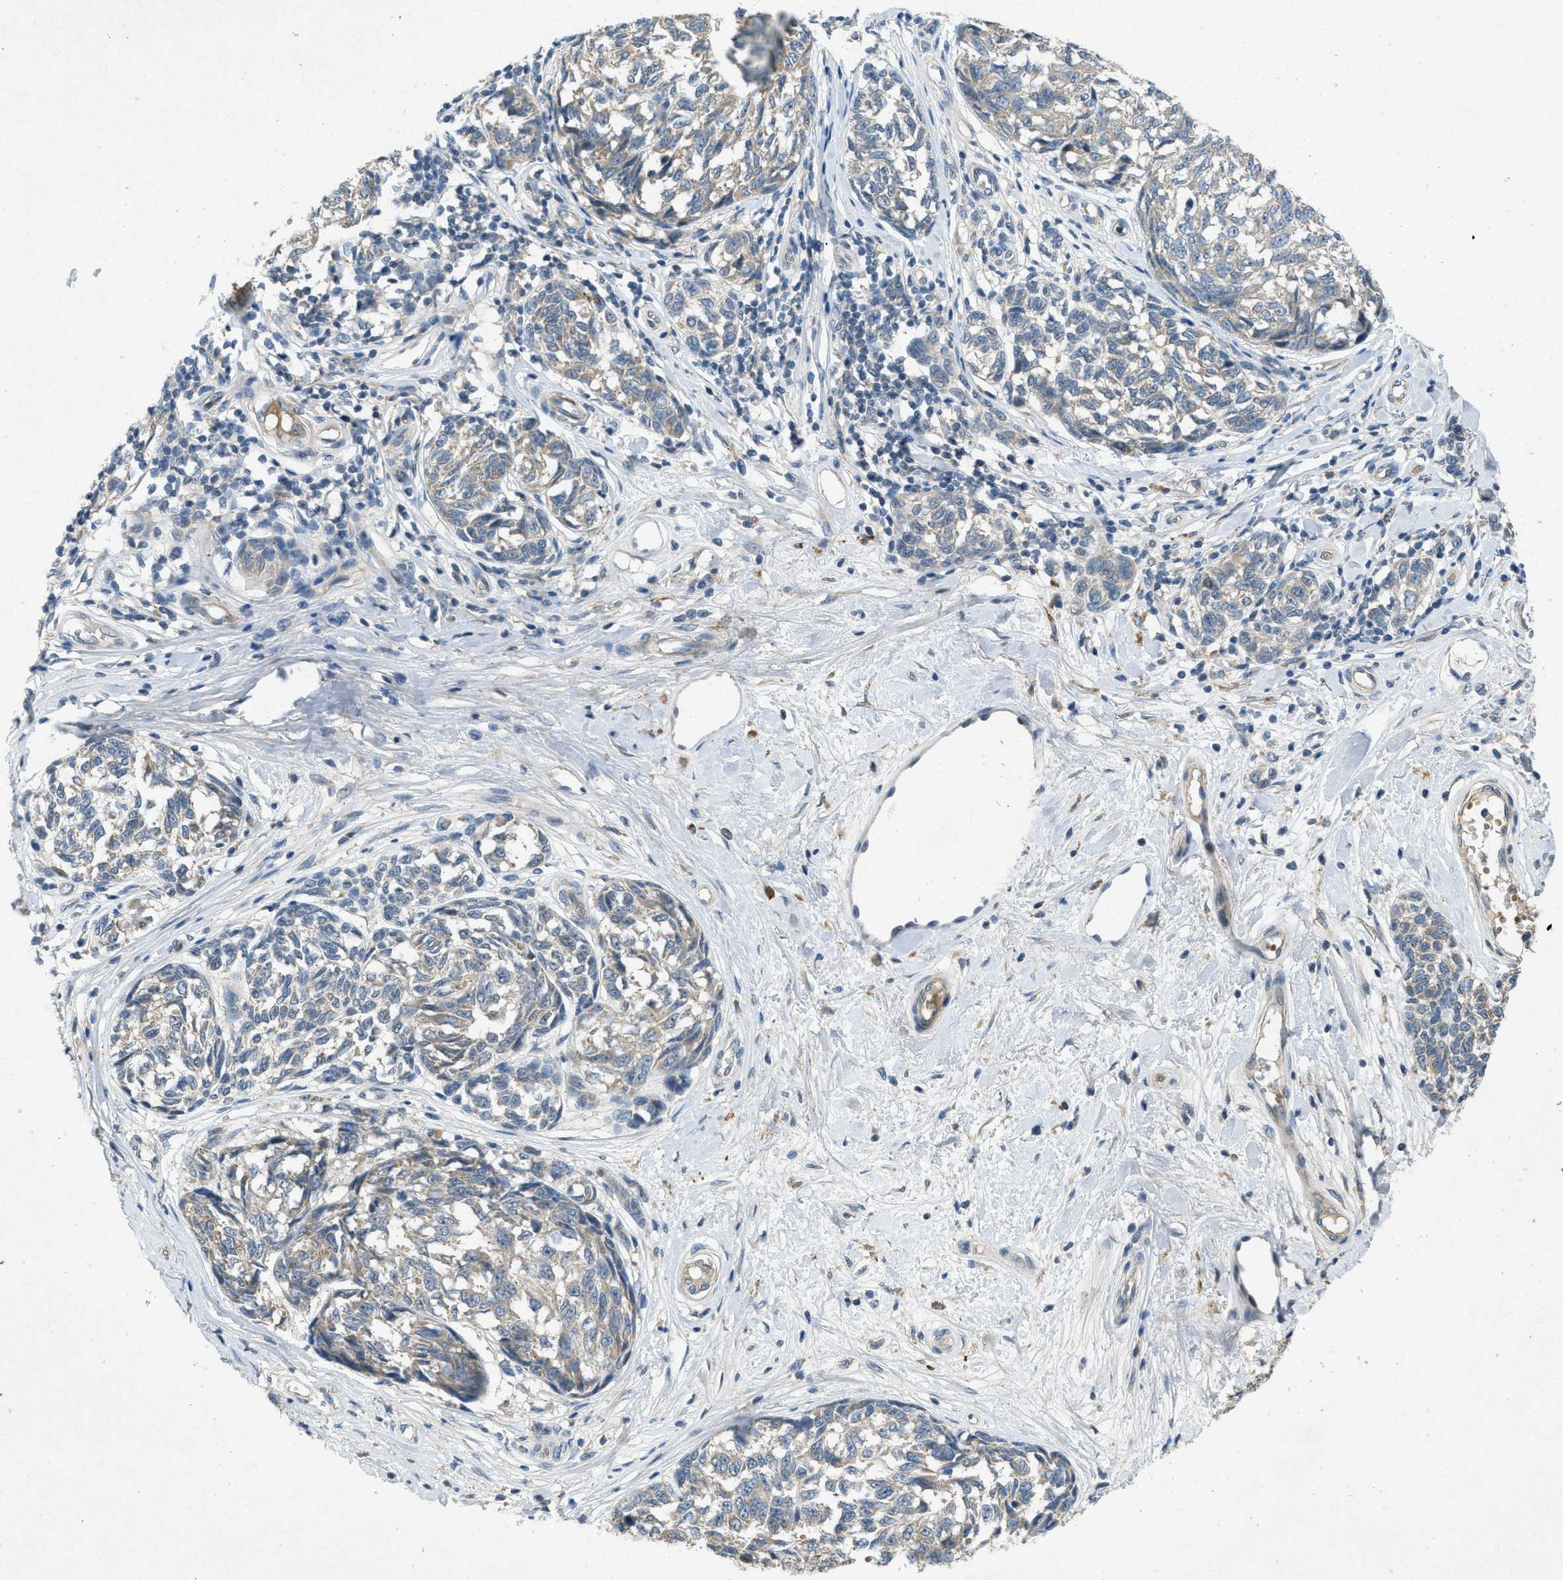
{"staining": {"intensity": "weak", "quantity": ">75%", "location": "cytoplasmic/membranous"}, "tissue": "melanoma", "cell_type": "Tumor cells", "image_type": "cancer", "snomed": [{"axis": "morphology", "description": "Malignant melanoma, NOS"}, {"axis": "topography", "description": "Skin"}], "caption": "Melanoma tissue shows weak cytoplasmic/membranous positivity in about >75% of tumor cells, visualized by immunohistochemistry.", "gene": "ADCY6", "patient": {"sex": "female", "age": 64}}